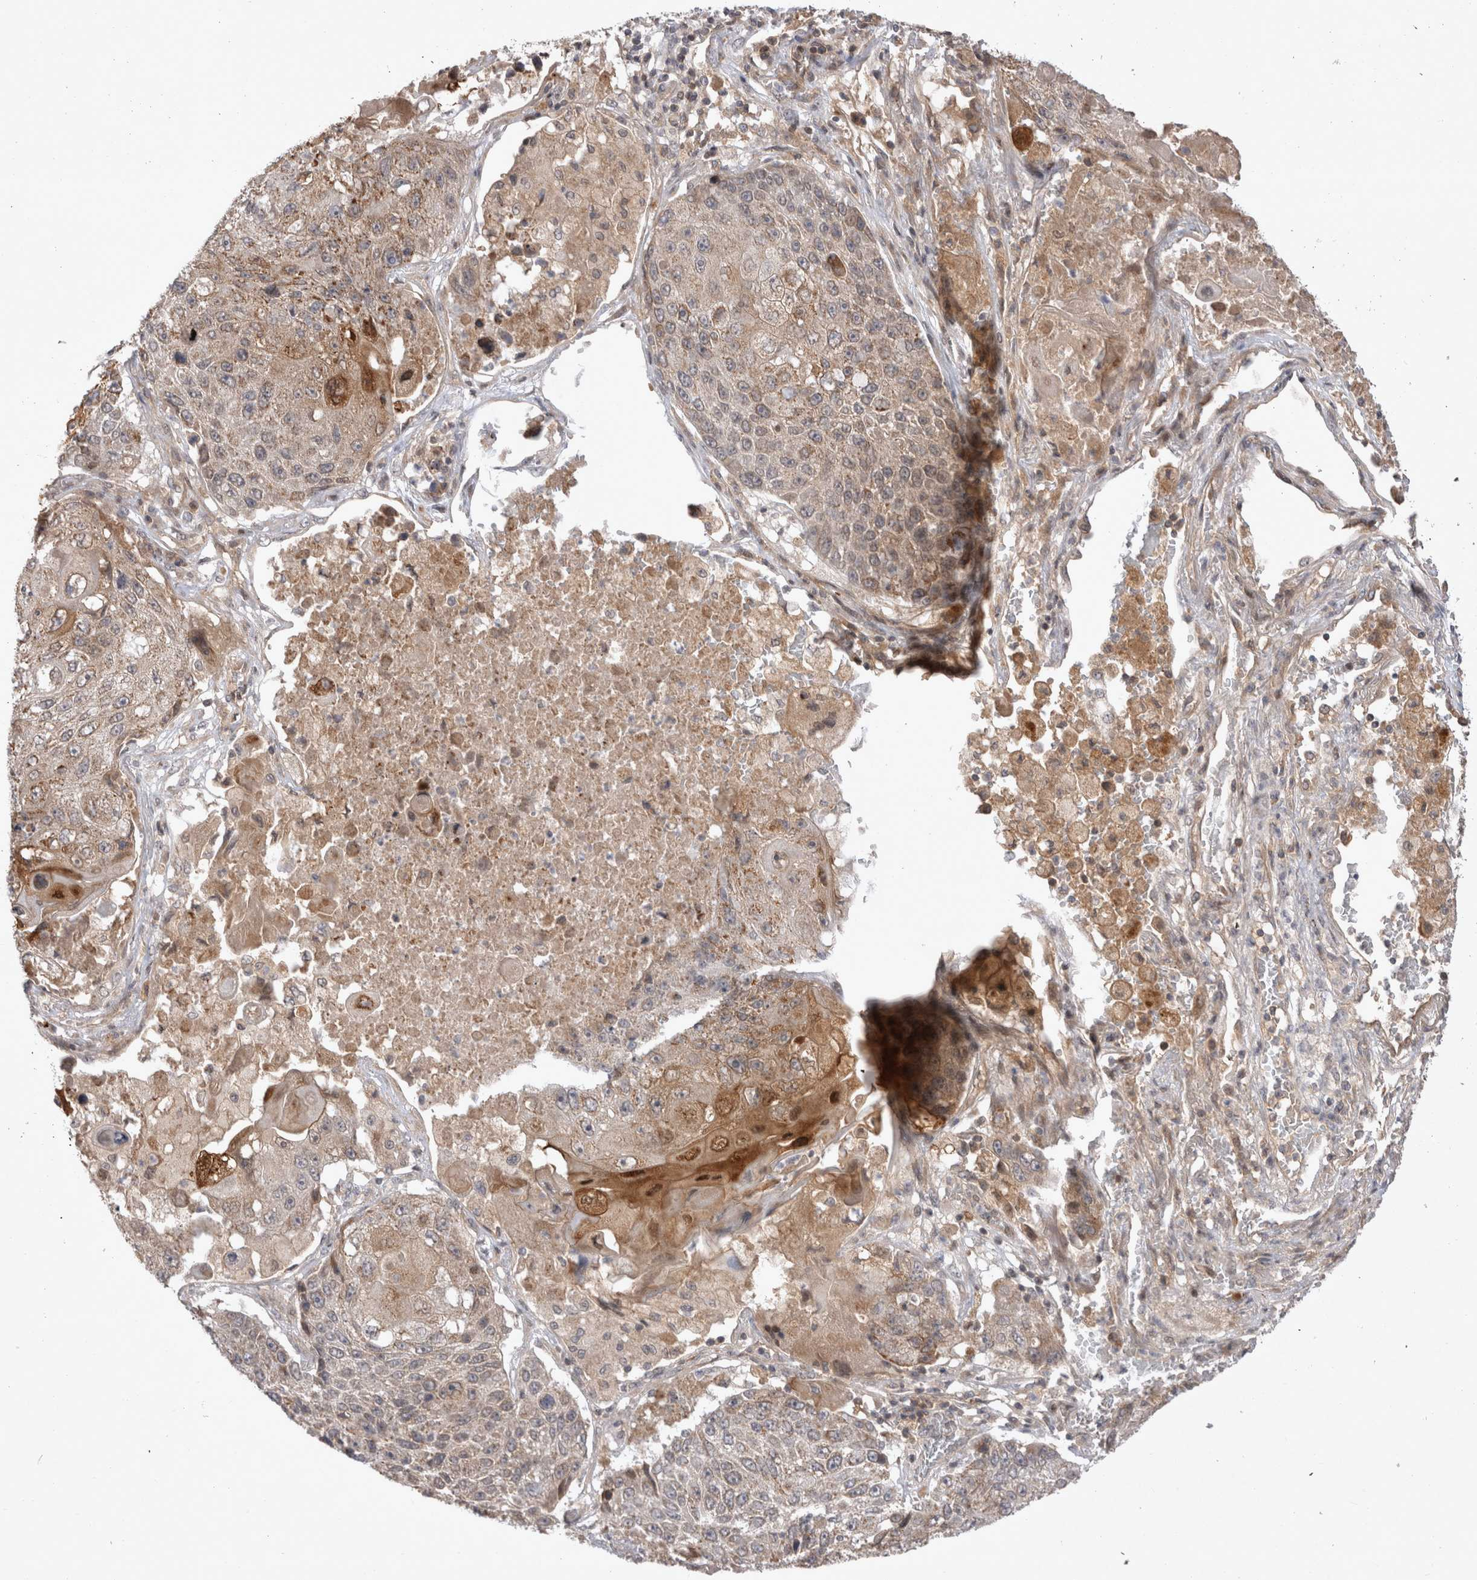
{"staining": {"intensity": "weak", "quantity": ">75%", "location": "cytoplasmic/membranous"}, "tissue": "lung cancer", "cell_type": "Tumor cells", "image_type": "cancer", "snomed": [{"axis": "morphology", "description": "Squamous cell carcinoma, NOS"}, {"axis": "topography", "description": "Lung"}], "caption": "Squamous cell carcinoma (lung) stained for a protein demonstrates weak cytoplasmic/membranous positivity in tumor cells.", "gene": "PLEKHM1", "patient": {"sex": "male", "age": 61}}